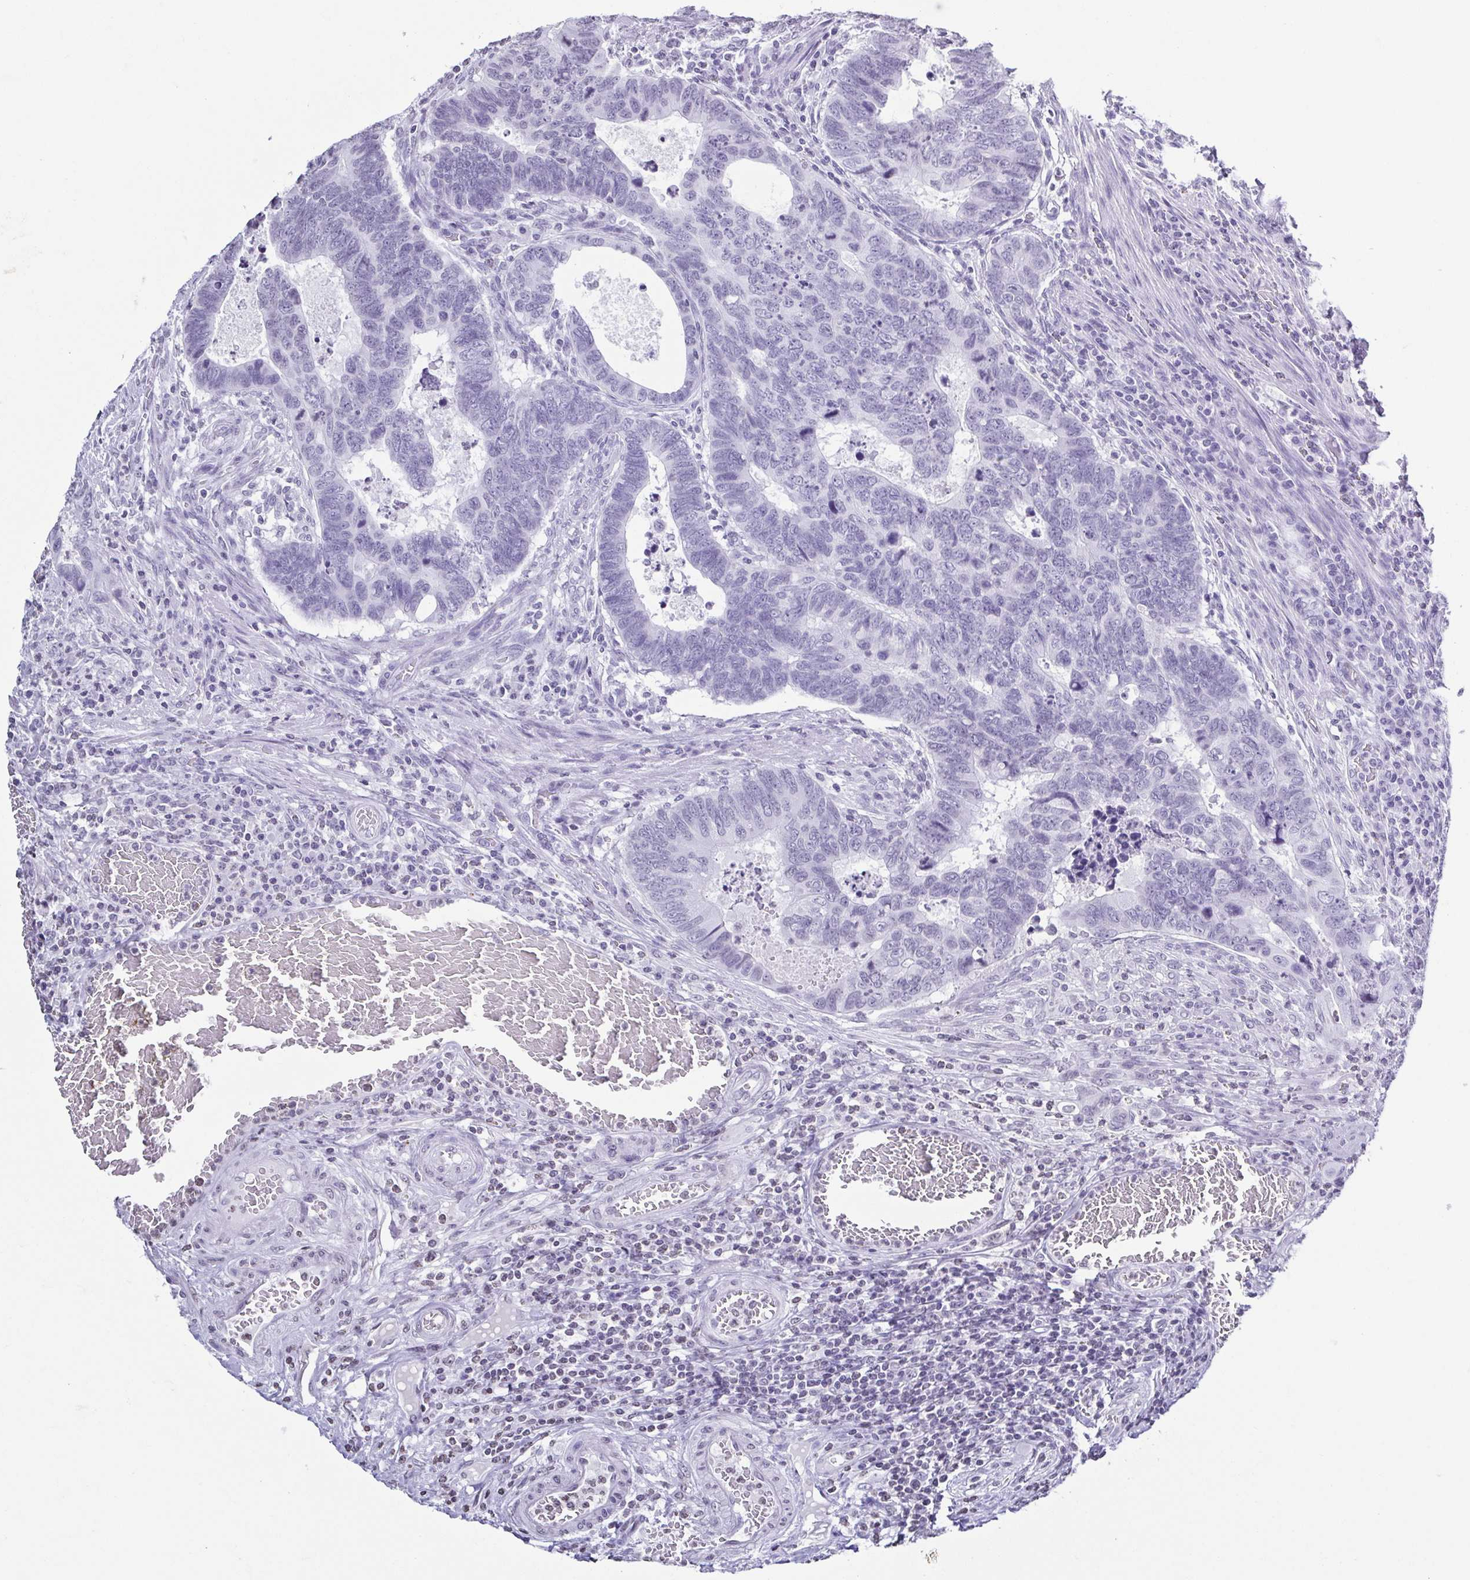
{"staining": {"intensity": "negative", "quantity": "none", "location": "none"}, "tissue": "colorectal cancer", "cell_type": "Tumor cells", "image_type": "cancer", "snomed": [{"axis": "morphology", "description": "Adenocarcinoma, NOS"}, {"axis": "topography", "description": "Colon"}], "caption": "This photomicrograph is of colorectal adenocarcinoma stained with immunohistochemistry (IHC) to label a protein in brown with the nuclei are counter-stained blue. There is no staining in tumor cells. (DAB (3,3'-diaminobenzidine) immunohistochemistry (IHC), high magnification).", "gene": "VCY1B", "patient": {"sex": "male", "age": 62}}